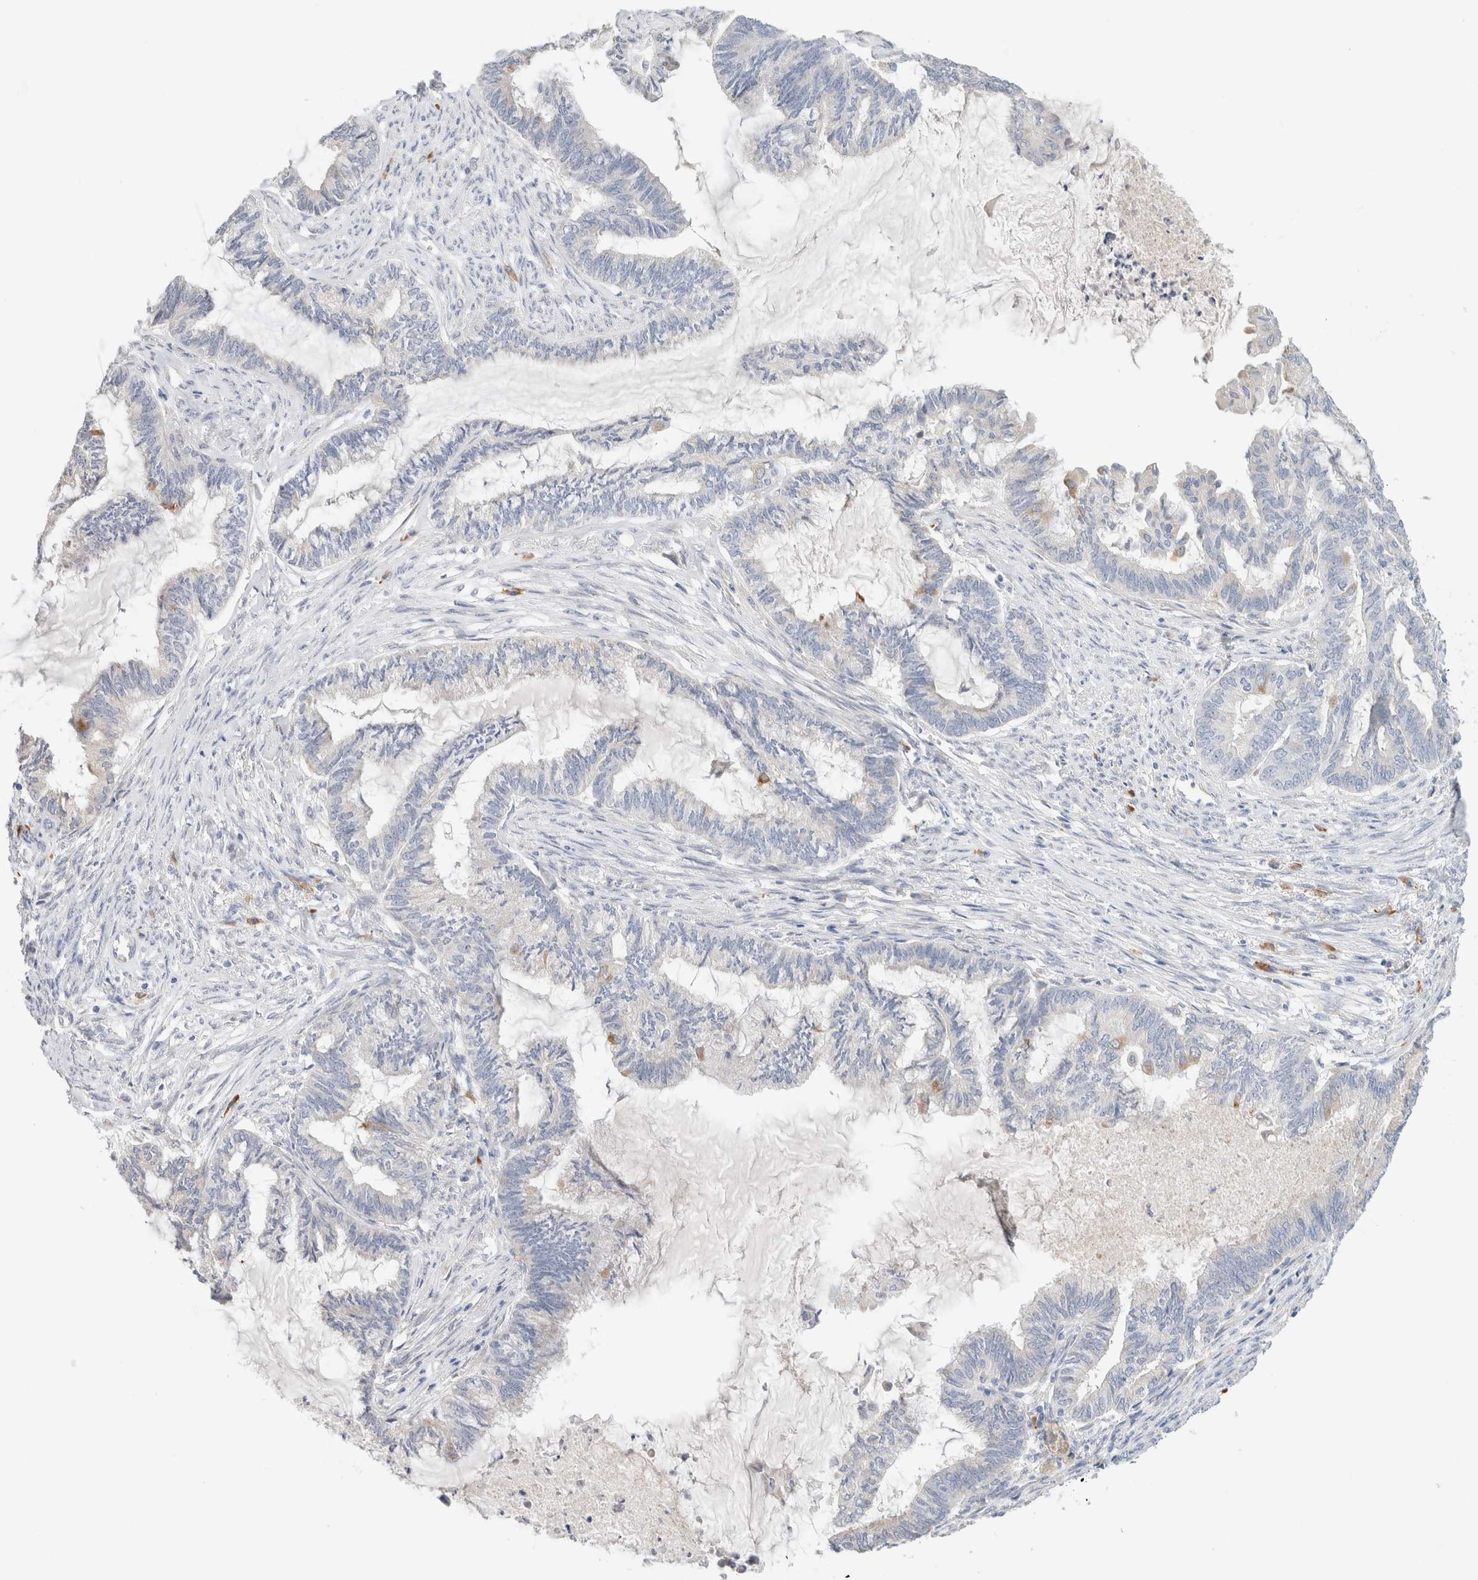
{"staining": {"intensity": "negative", "quantity": "none", "location": "none"}, "tissue": "endometrial cancer", "cell_type": "Tumor cells", "image_type": "cancer", "snomed": [{"axis": "morphology", "description": "Adenocarcinoma, NOS"}, {"axis": "topography", "description": "Endometrium"}], "caption": "Endometrial adenocarcinoma stained for a protein using IHC demonstrates no staining tumor cells.", "gene": "GADD45G", "patient": {"sex": "female", "age": 86}}